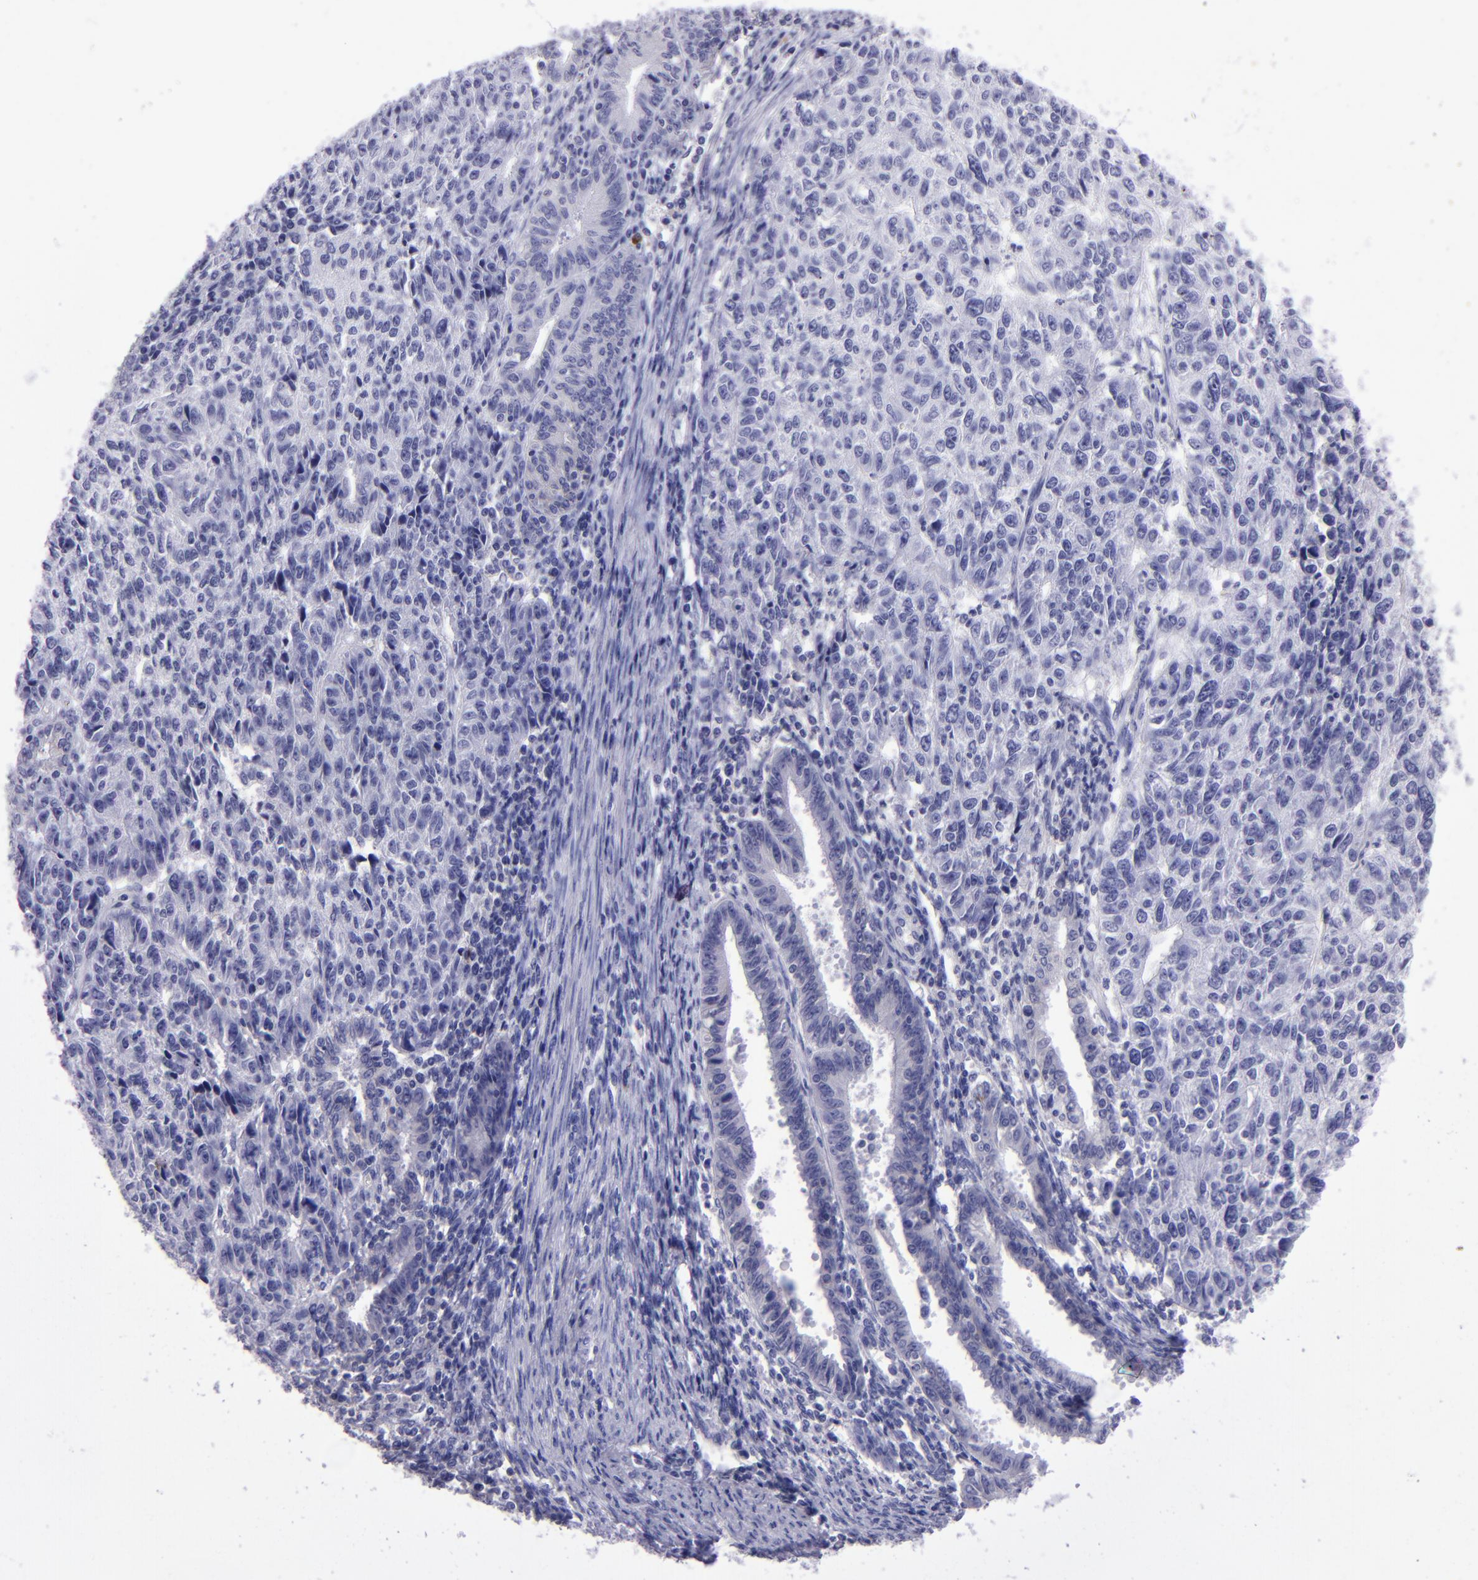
{"staining": {"intensity": "negative", "quantity": "none", "location": "none"}, "tissue": "endometrial cancer", "cell_type": "Tumor cells", "image_type": "cancer", "snomed": [{"axis": "morphology", "description": "Adenocarcinoma, NOS"}, {"axis": "topography", "description": "Endometrium"}], "caption": "Tumor cells are negative for brown protein staining in endometrial cancer (adenocarcinoma).", "gene": "TYRP1", "patient": {"sex": "female", "age": 42}}